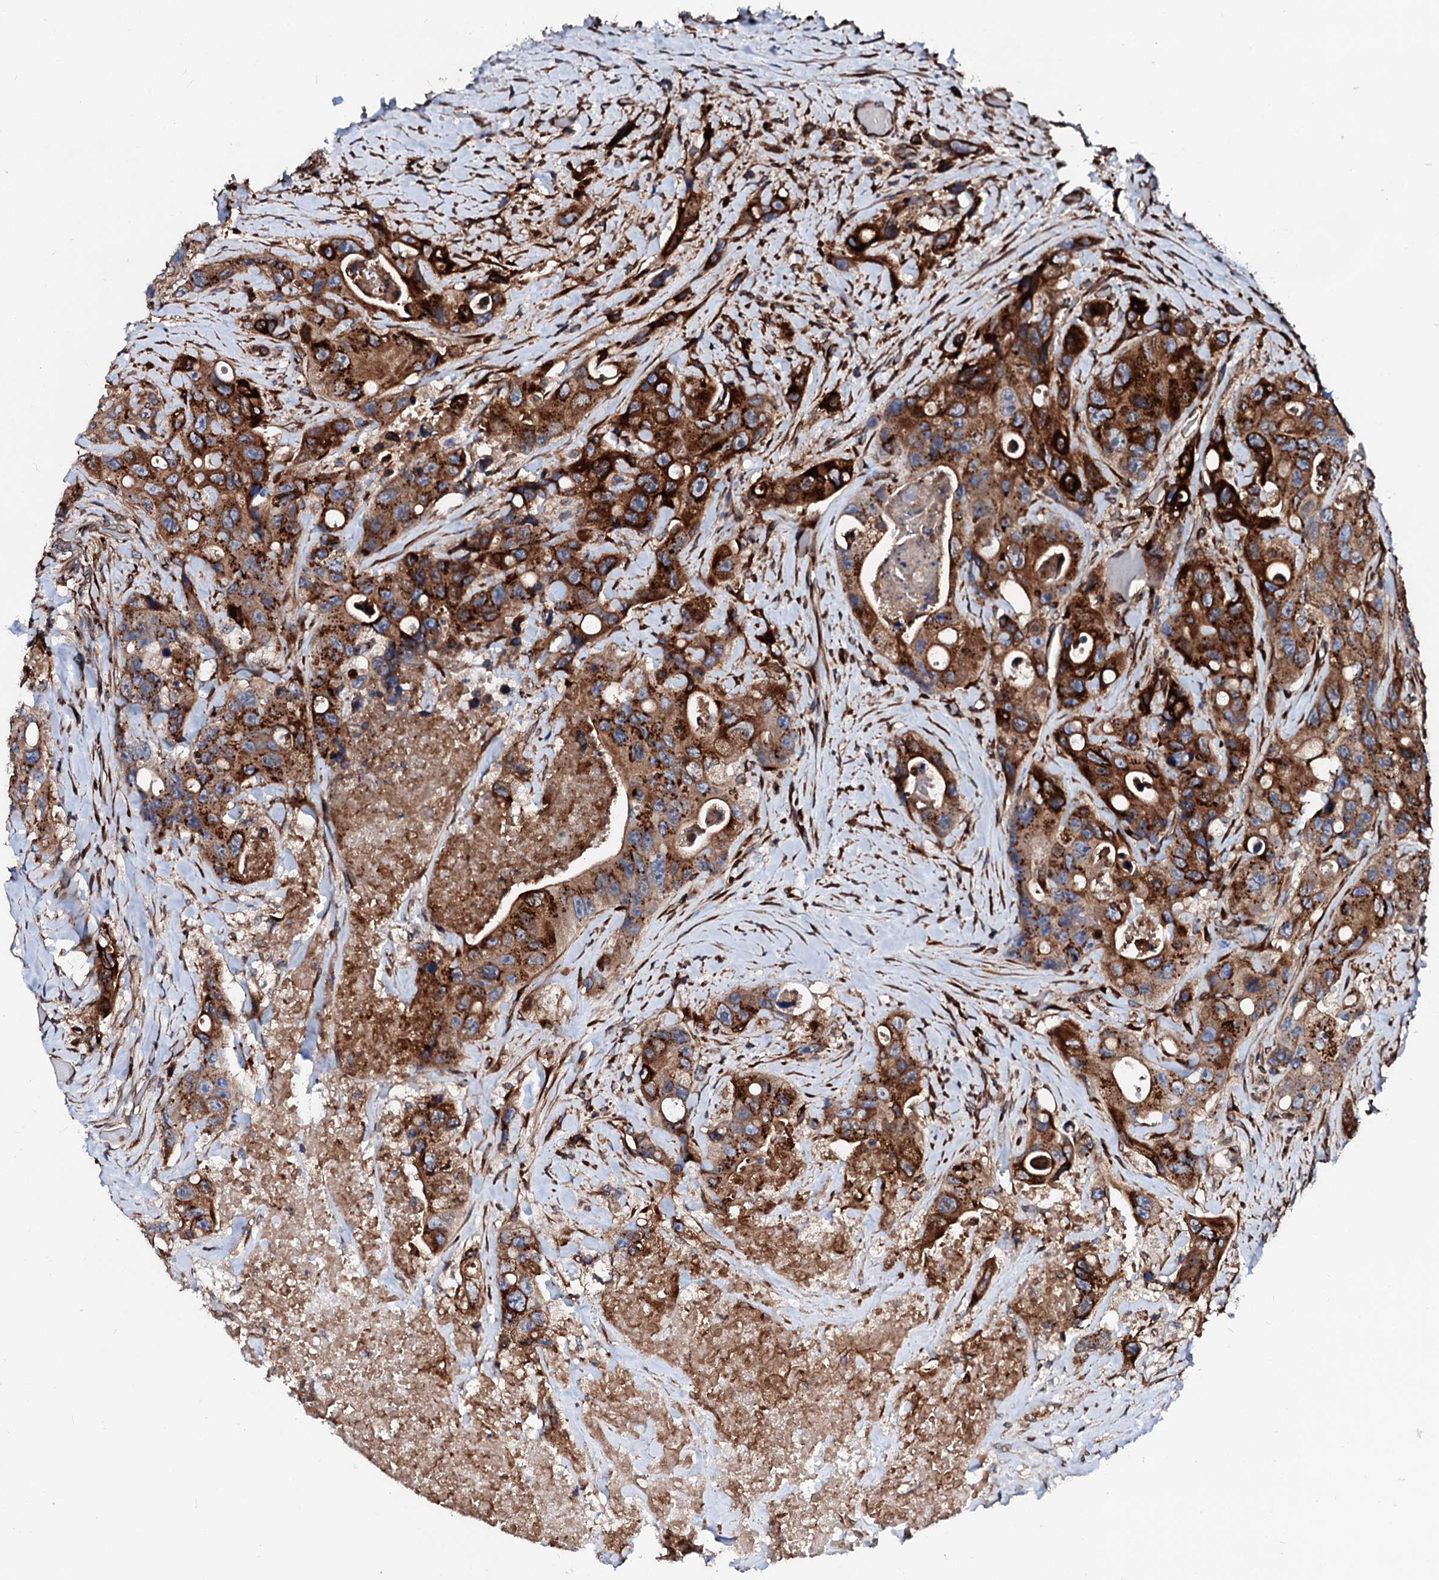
{"staining": {"intensity": "strong", "quantity": ">75%", "location": "cytoplasmic/membranous"}, "tissue": "colorectal cancer", "cell_type": "Tumor cells", "image_type": "cancer", "snomed": [{"axis": "morphology", "description": "Adenocarcinoma, NOS"}, {"axis": "topography", "description": "Colon"}], "caption": "This image displays IHC staining of human colorectal adenocarcinoma, with high strong cytoplasmic/membranous staining in approximately >75% of tumor cells.", "gene": "TMCO3", "patient": {"sex": "female", "age": 46}}